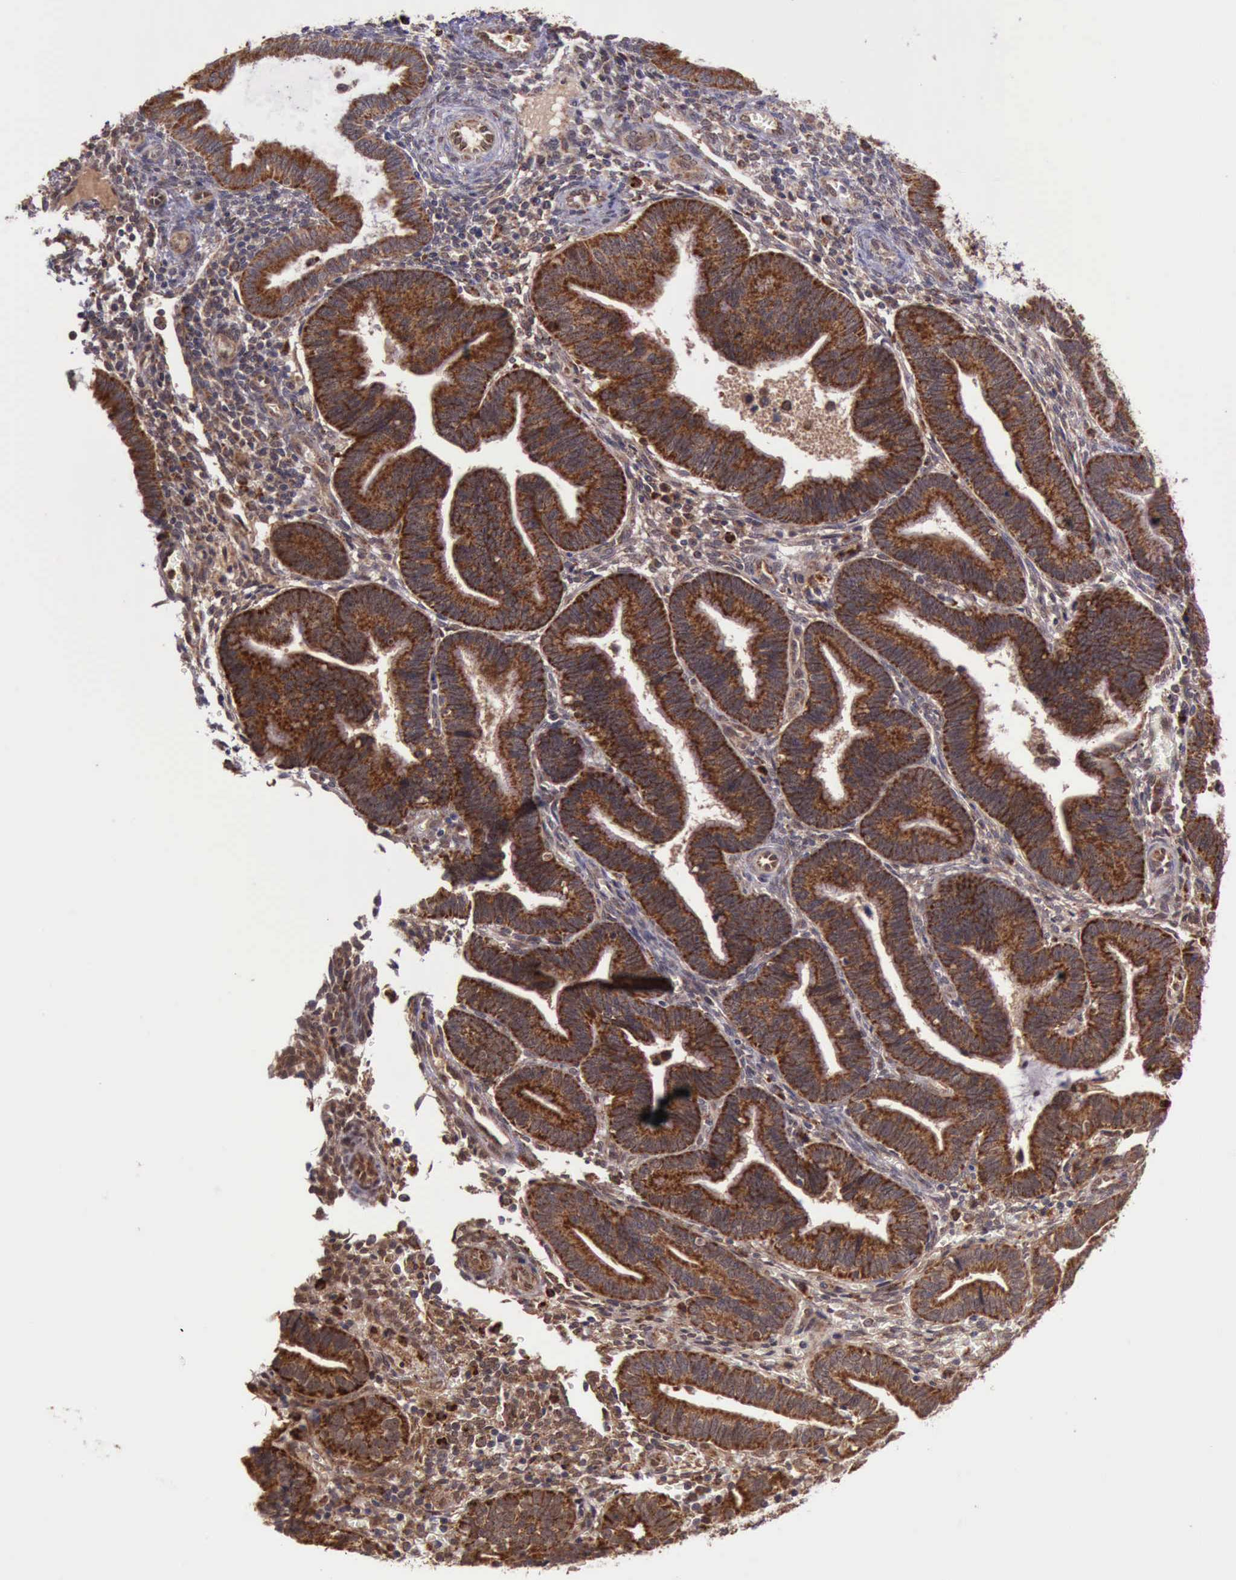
{"staining": {"intensity": "weak", "quantity": "<25%", "location": "cytoplasmic/membranous"}, "tissue": "endometrium", "cell_type": "Cells in endometrial stroma", "image_type": "normal", "snomed": [{"axis": "morphology", "description": "Normal tissue, NOS"}, {"axis": "topography", "description": "Endometrium"}], "caption": "Immunohistochemistry (IHC) image of normal endometrium stained for a protein (brown), which displays no expression in cells in endometrial stroma. (Stains: DAB (3,3'-diaminobenzidine) immunohistochemistry (IHC) with hematoxylin counter stain, Microscopy: brightfield microscopy at high magnification).", "gene": "ARMCX3", "patient": {"sex": "female", "age": 36}}